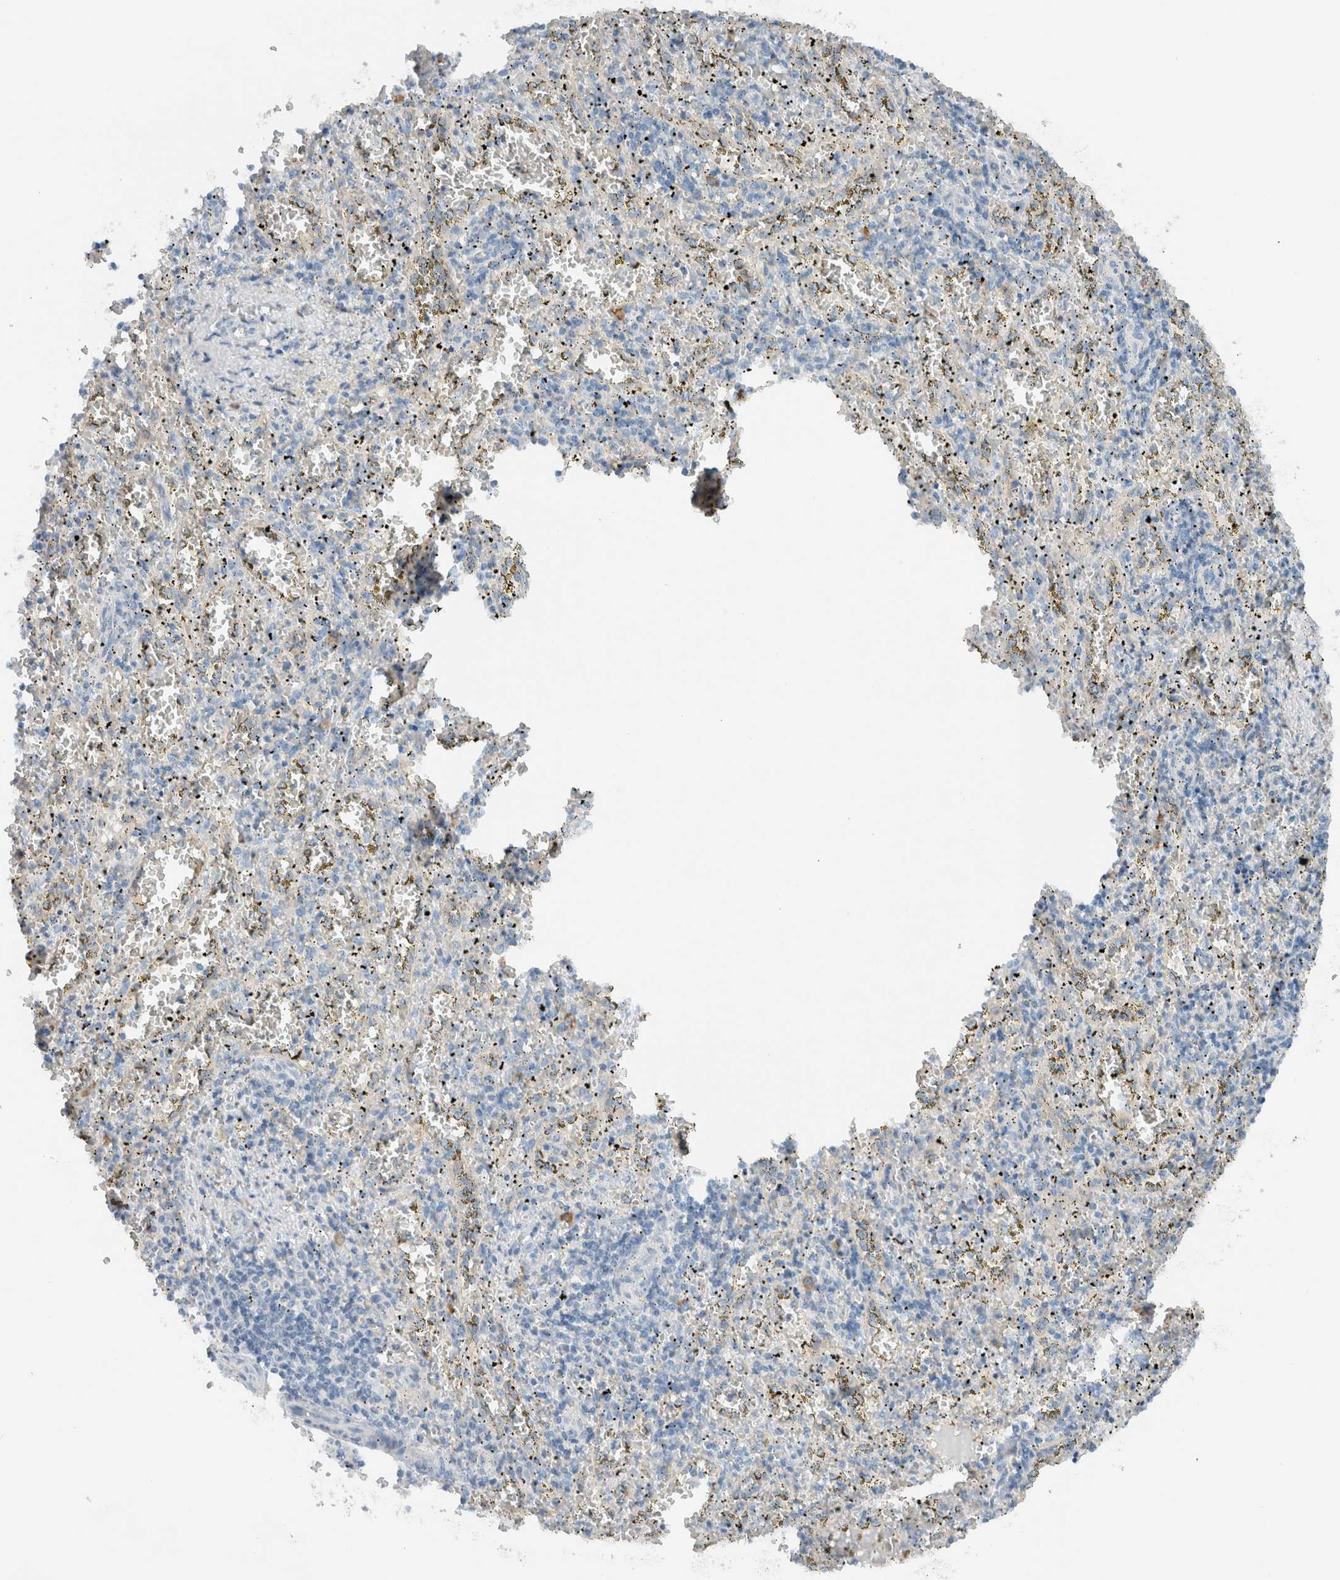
{"staining": {"intensity": "negative", "quantity": "none", "location": "none"}, "tissue": "spleen", "cell_type": "Cells in red pulp", "image_type": "normal", "snomed": [{"axis": "morphology", "description": "Normal tissue, NOS"}, {"axis": "topography", "description": "Spleen"}], "caption": "Normal spleen was stained to show a protein in brown. There is no significant staining in cells in red pulp.", "gene": "DUOX1", "patient": {"sex": "male", "age": 11}}